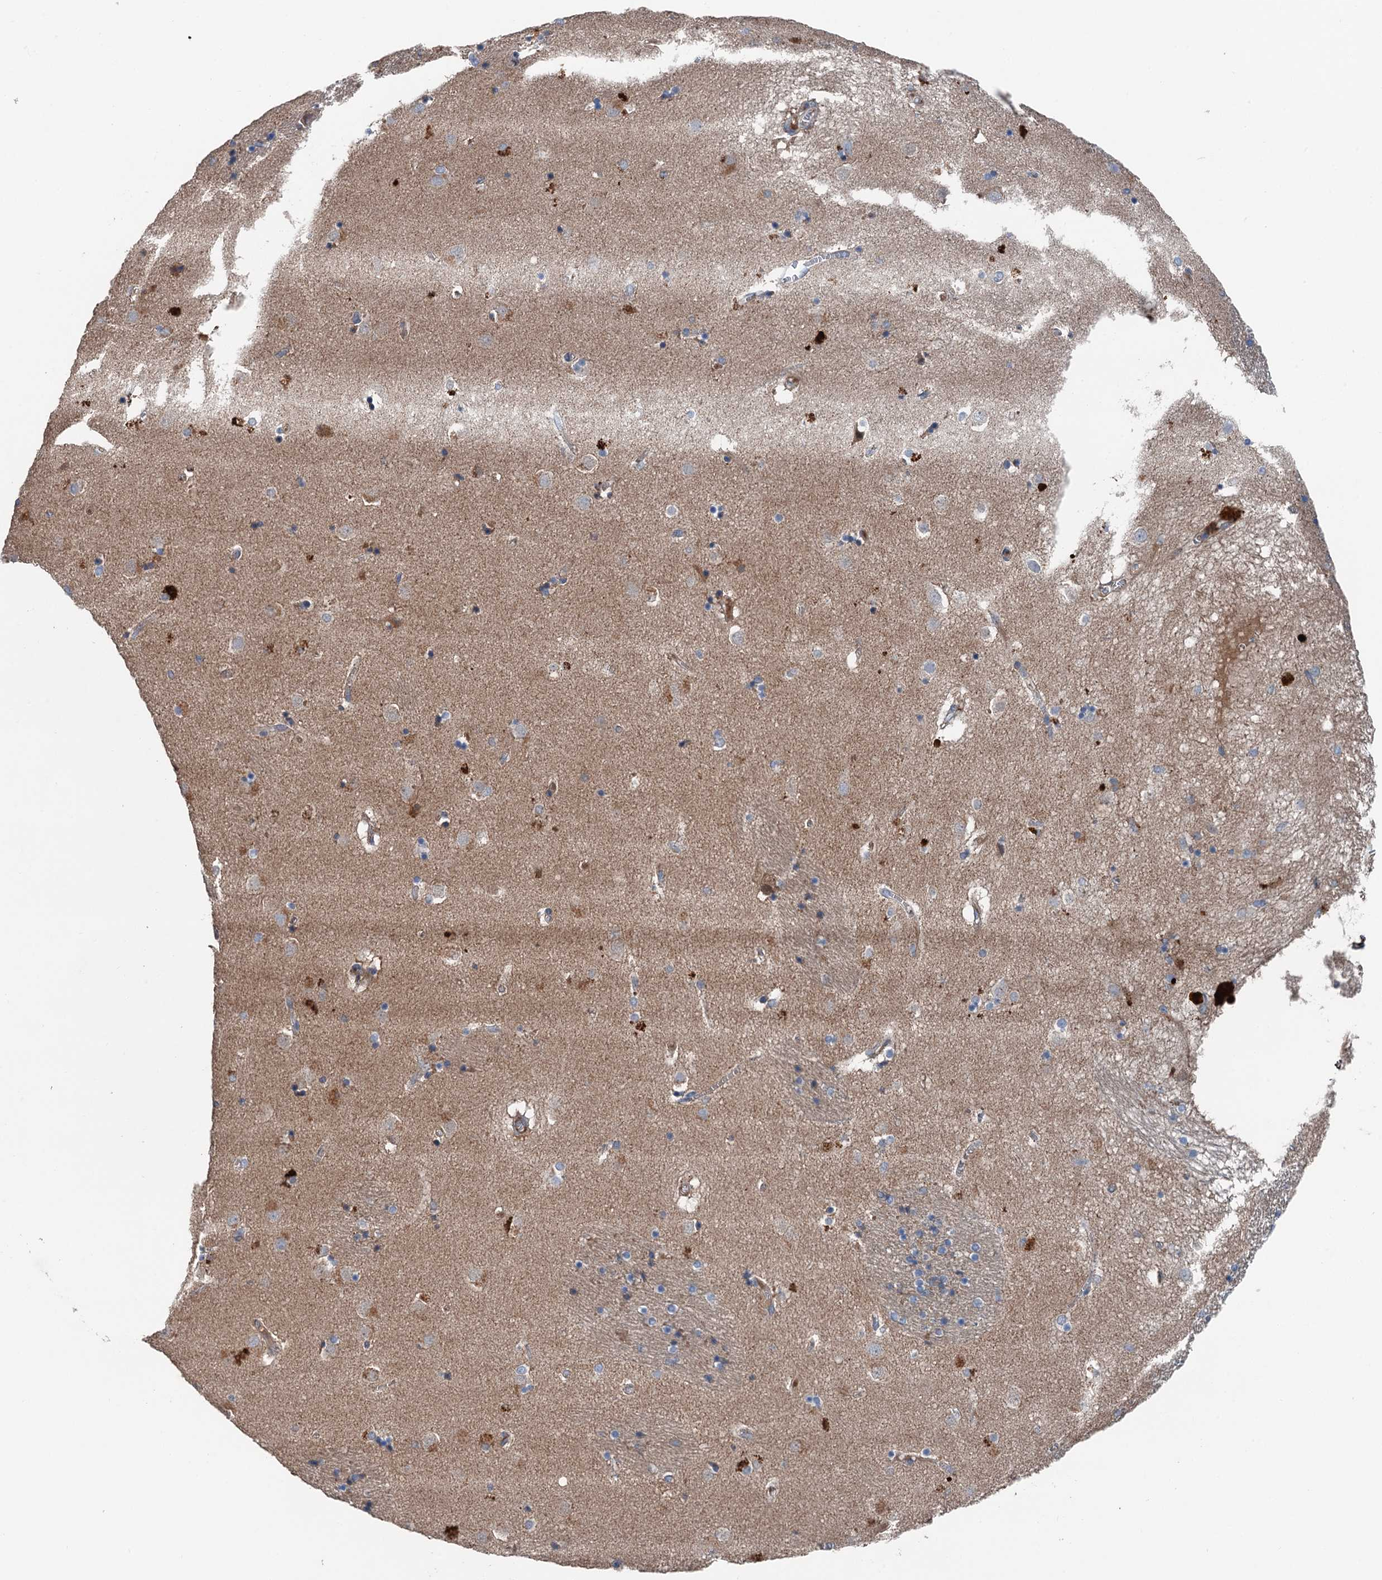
{"staining": {"intensity": "weak", "quantity": "<25%", "location": "cytoplasmic/membranous"}, "tissue": "caudate", "cell_type": "Glial cells", "image_type": "normal", "snomed": [{"axis": "morphology", "description": "Normal tissue, NOS"}, {"axis": "topography", "description": "Lateral ventricle wall"}], "caption": "An image of human caudate is negative for staining in glial cells.", "gene": "SLC2A10", "patient": {"sex": "male", "age": 70}}